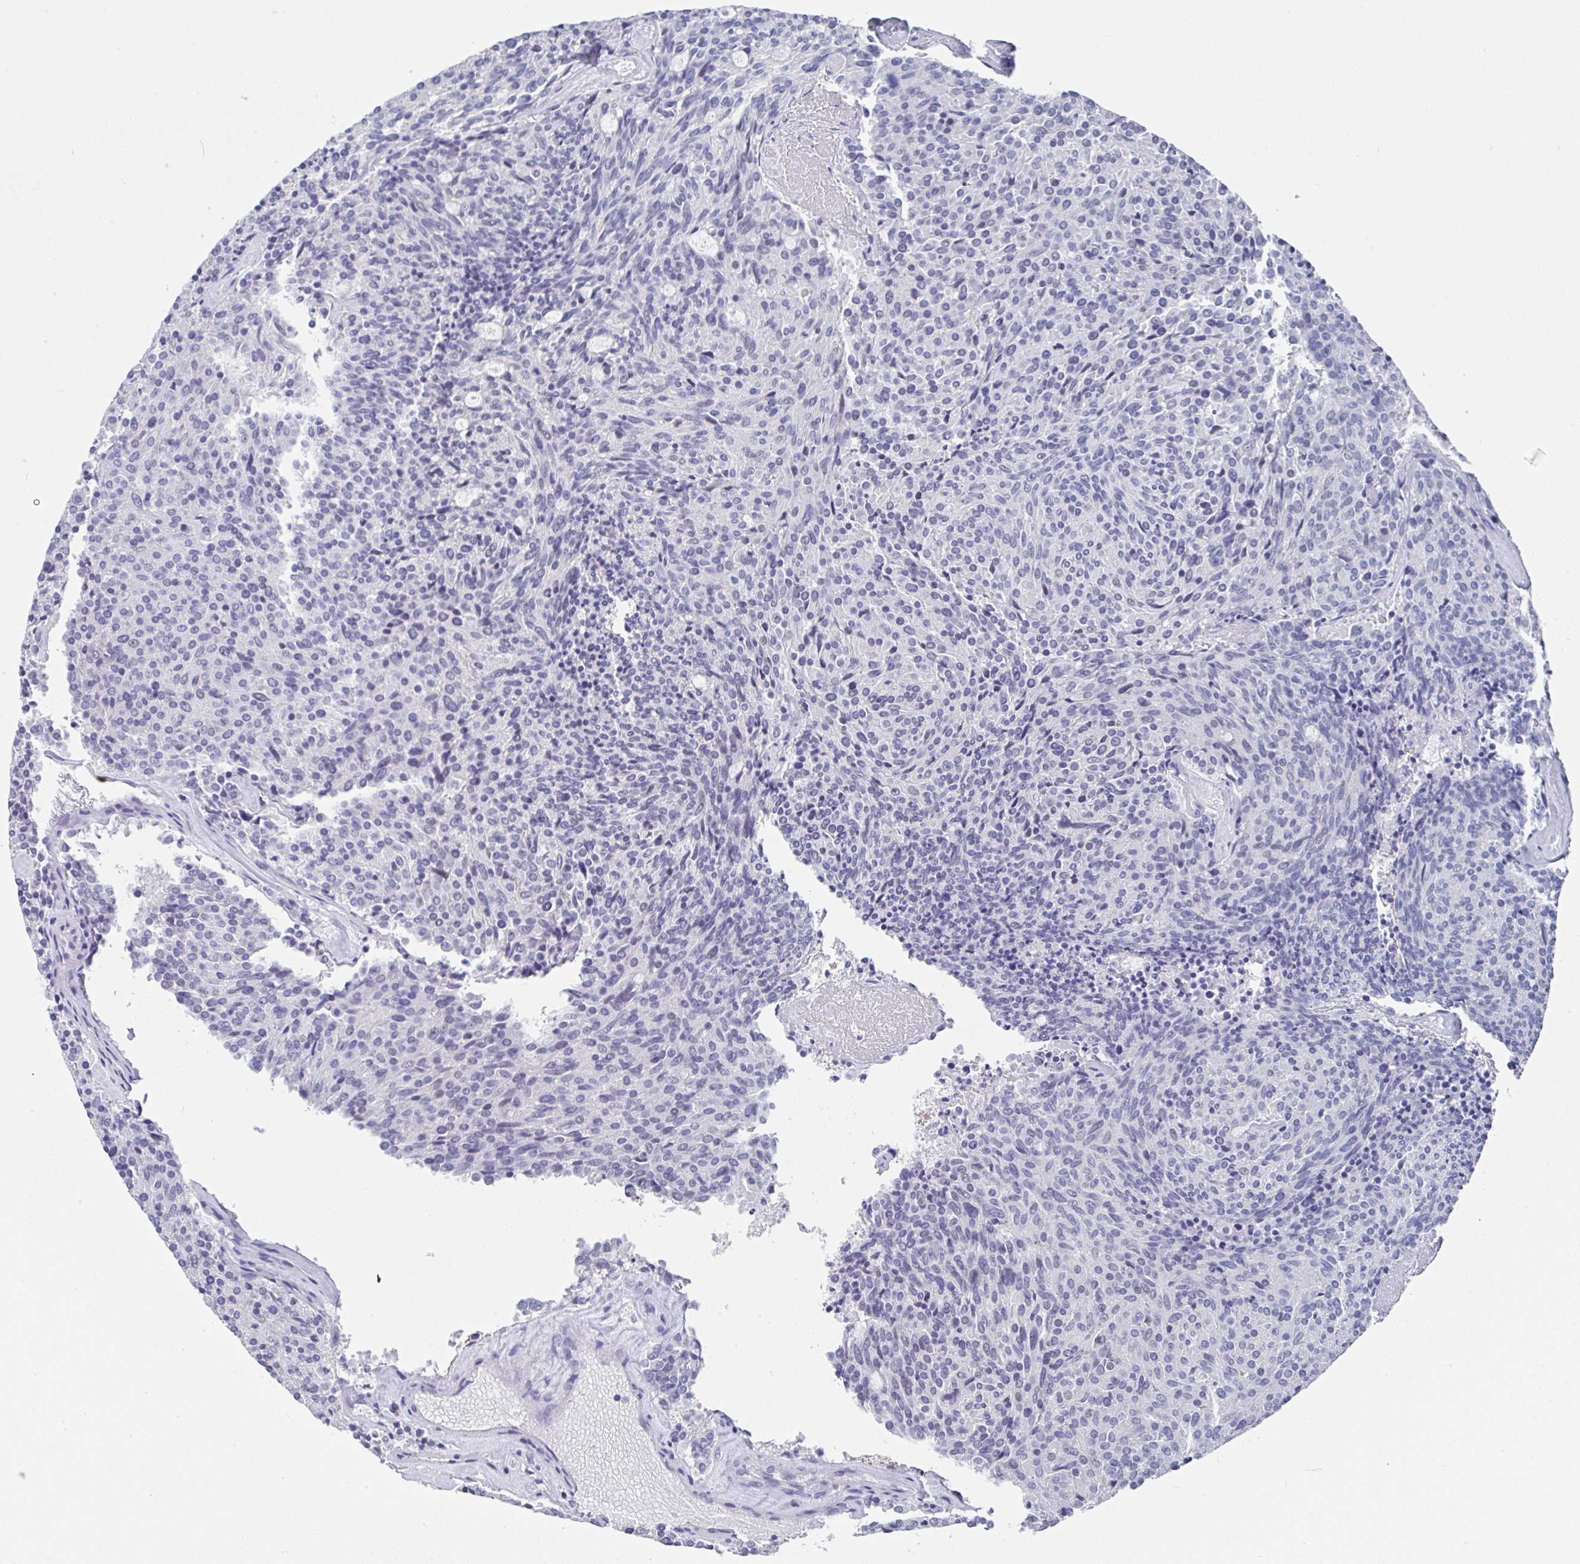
{"staining": {"intensity": "negative", "quantity": "none", "location": "none"}, "tissue": "carcinoid", "cell_type": "Tumor cells", "image_type": "cancer", "snomed": [{"axis": "morphology", "description": "Carcinoid, malignant, NOS"}, {"axis": "topography", "description": "Pancreas"}], "caption": "A photomicrograph of human carcinoid is negative for staining in tumor cells.", "gene": "TNFRSF8", "patient": {"sex": "female", "age": 54}}